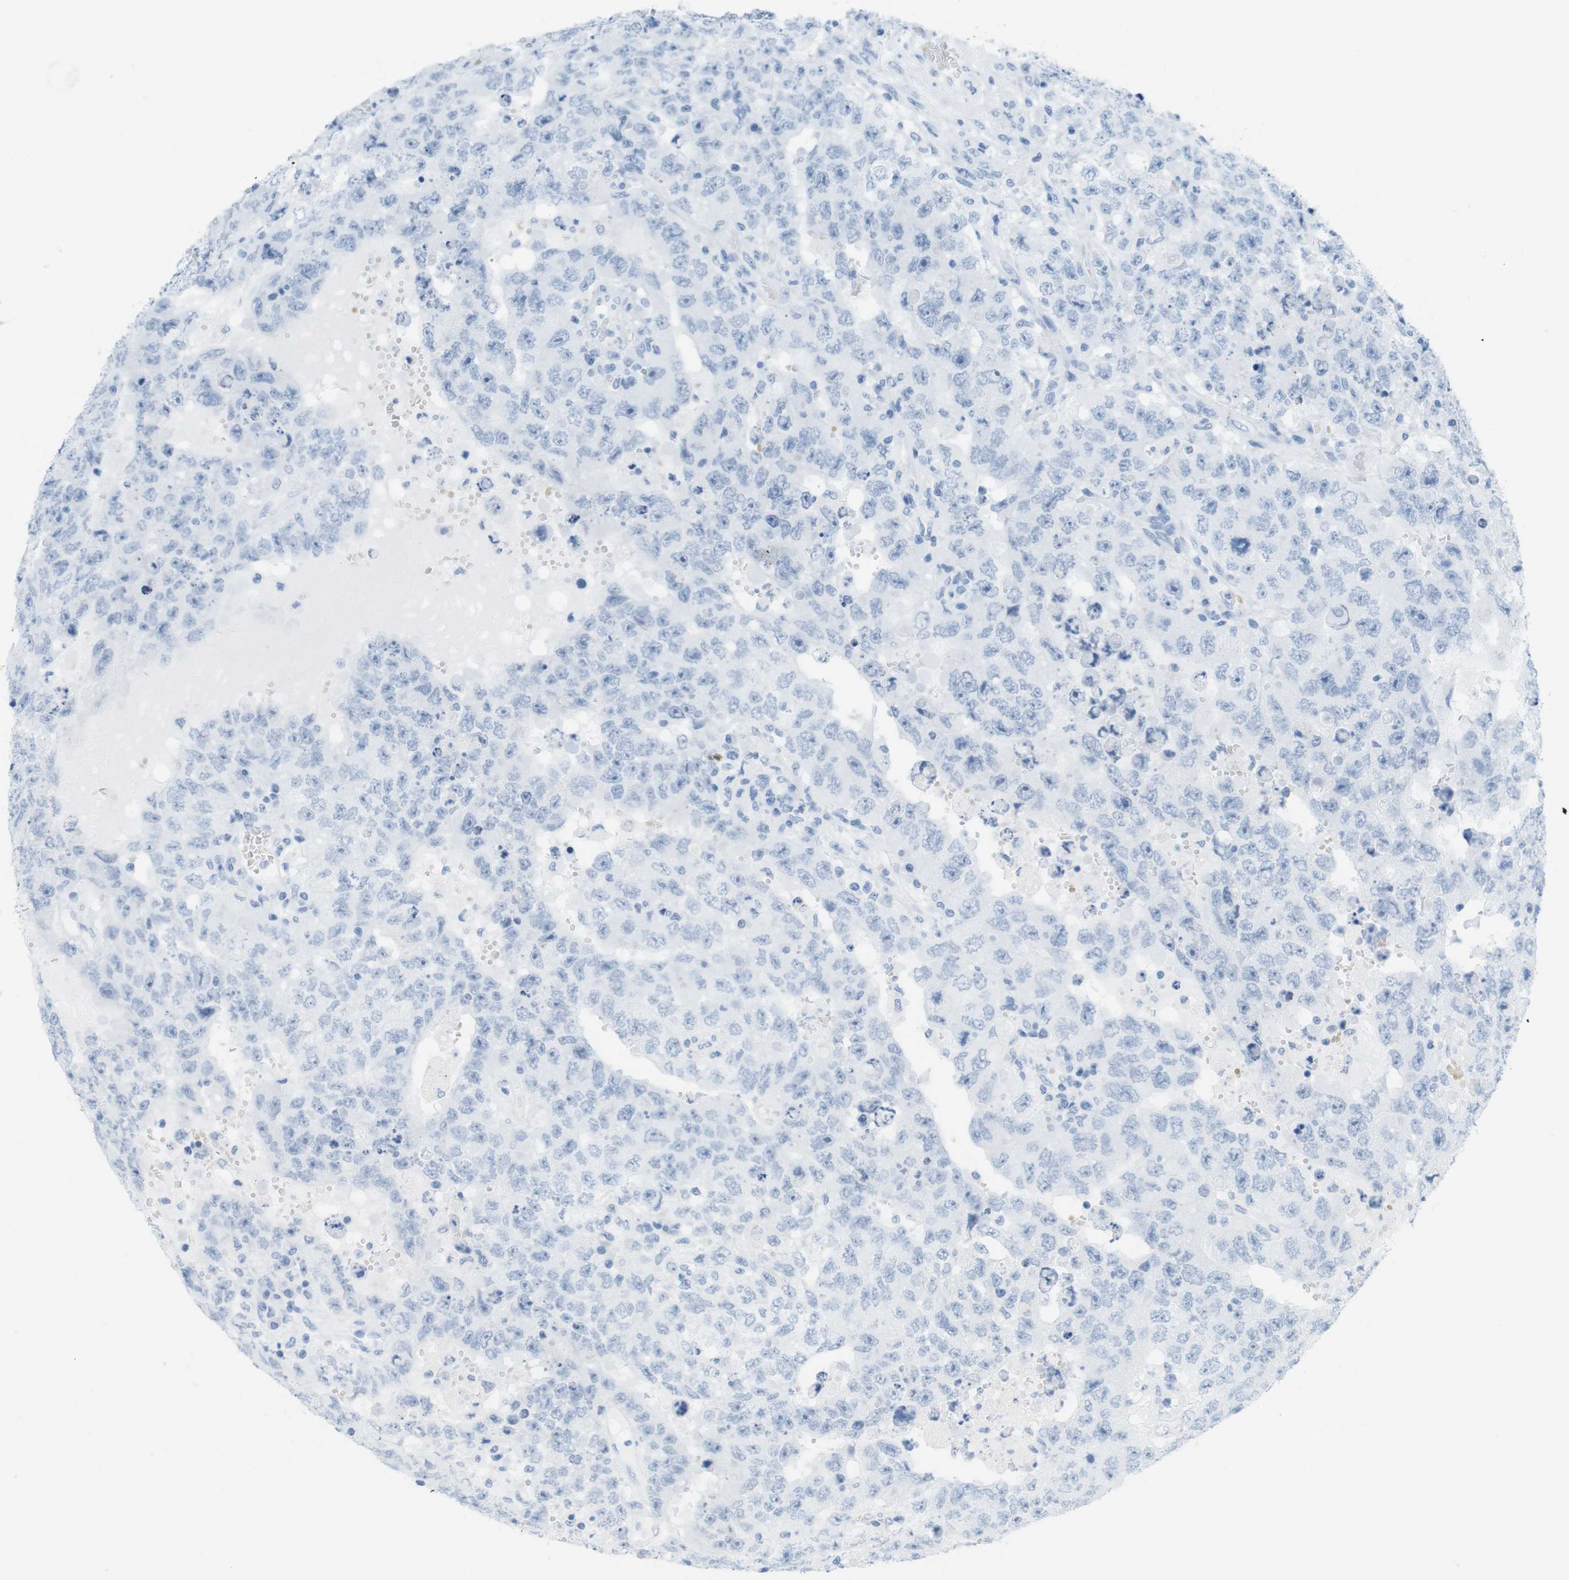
{"staining": {"intensity": "negative", "quantity": "none", "location": "none"}, "tissue": "testis cancer", "cell_type": "Tumor cells", "image_type": "cancer", "snomed": [{"axis": "morphology", "description": "Carcinoma, Embryonal, NOS"}, {"axis": "topography", "description": "Testis"}], "caption": "This is an IHC micrograph of testis embryonal carcinoma. There is no staining in tumor cells.", "gene": "TNNT2", "patient": {"sex": "male", "age": 26}}